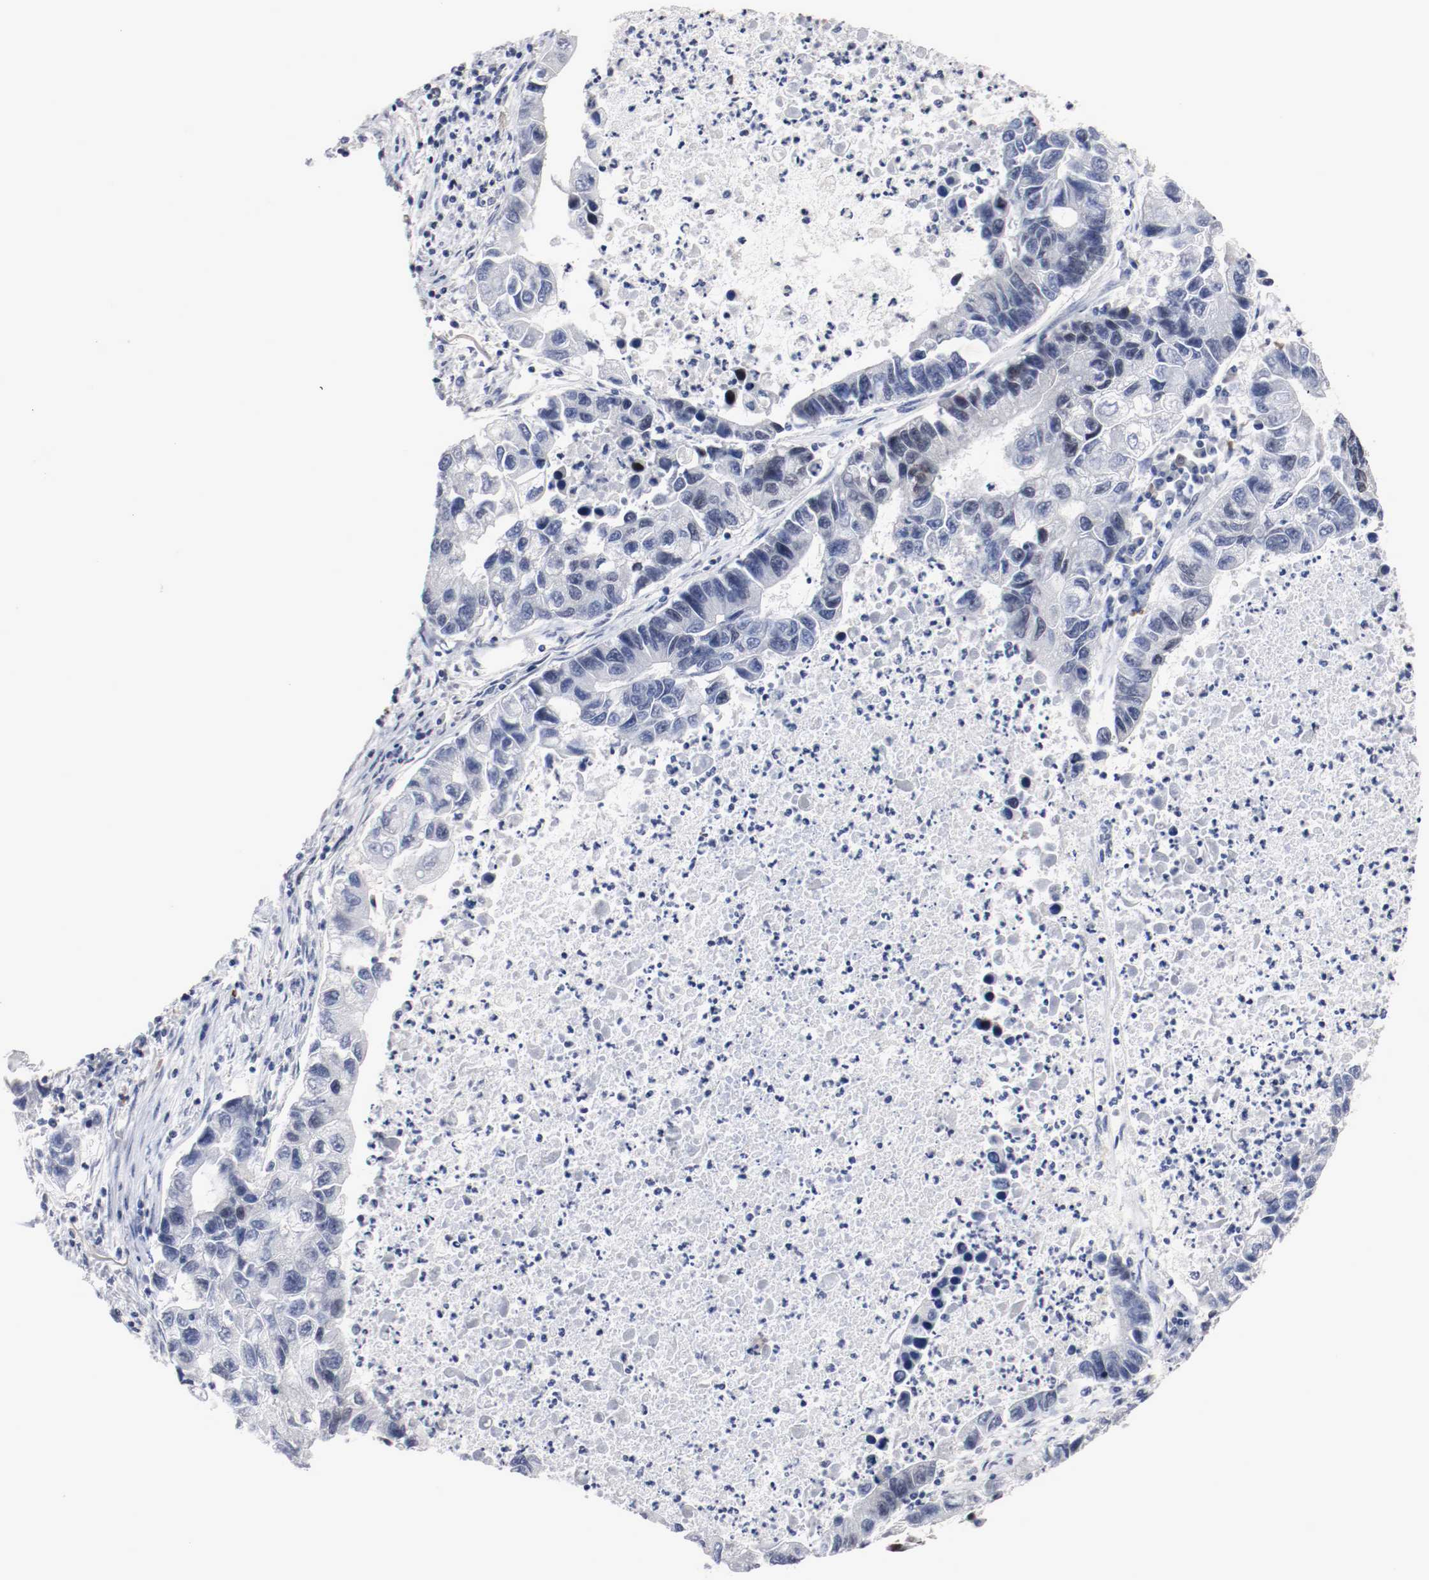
{"staining": {"intensity": "negative", "quantity": "none", "location": "none"}, "tissue": "lung cancer", "cell_type": "Tumor cells", "image_type": "cancer", "snomed": [{"axis": "morphology", "description": "Adenocarcinoma, NOS"}, {"axis": "topography", "description": "Lung"}], "caption": "Adenocarcinoma (lung) was stained to show a protein in brown. There is no significant expression in tumor cells.", "gene": "MEF2D", "patient": {"sex": "female", "age": 51}}